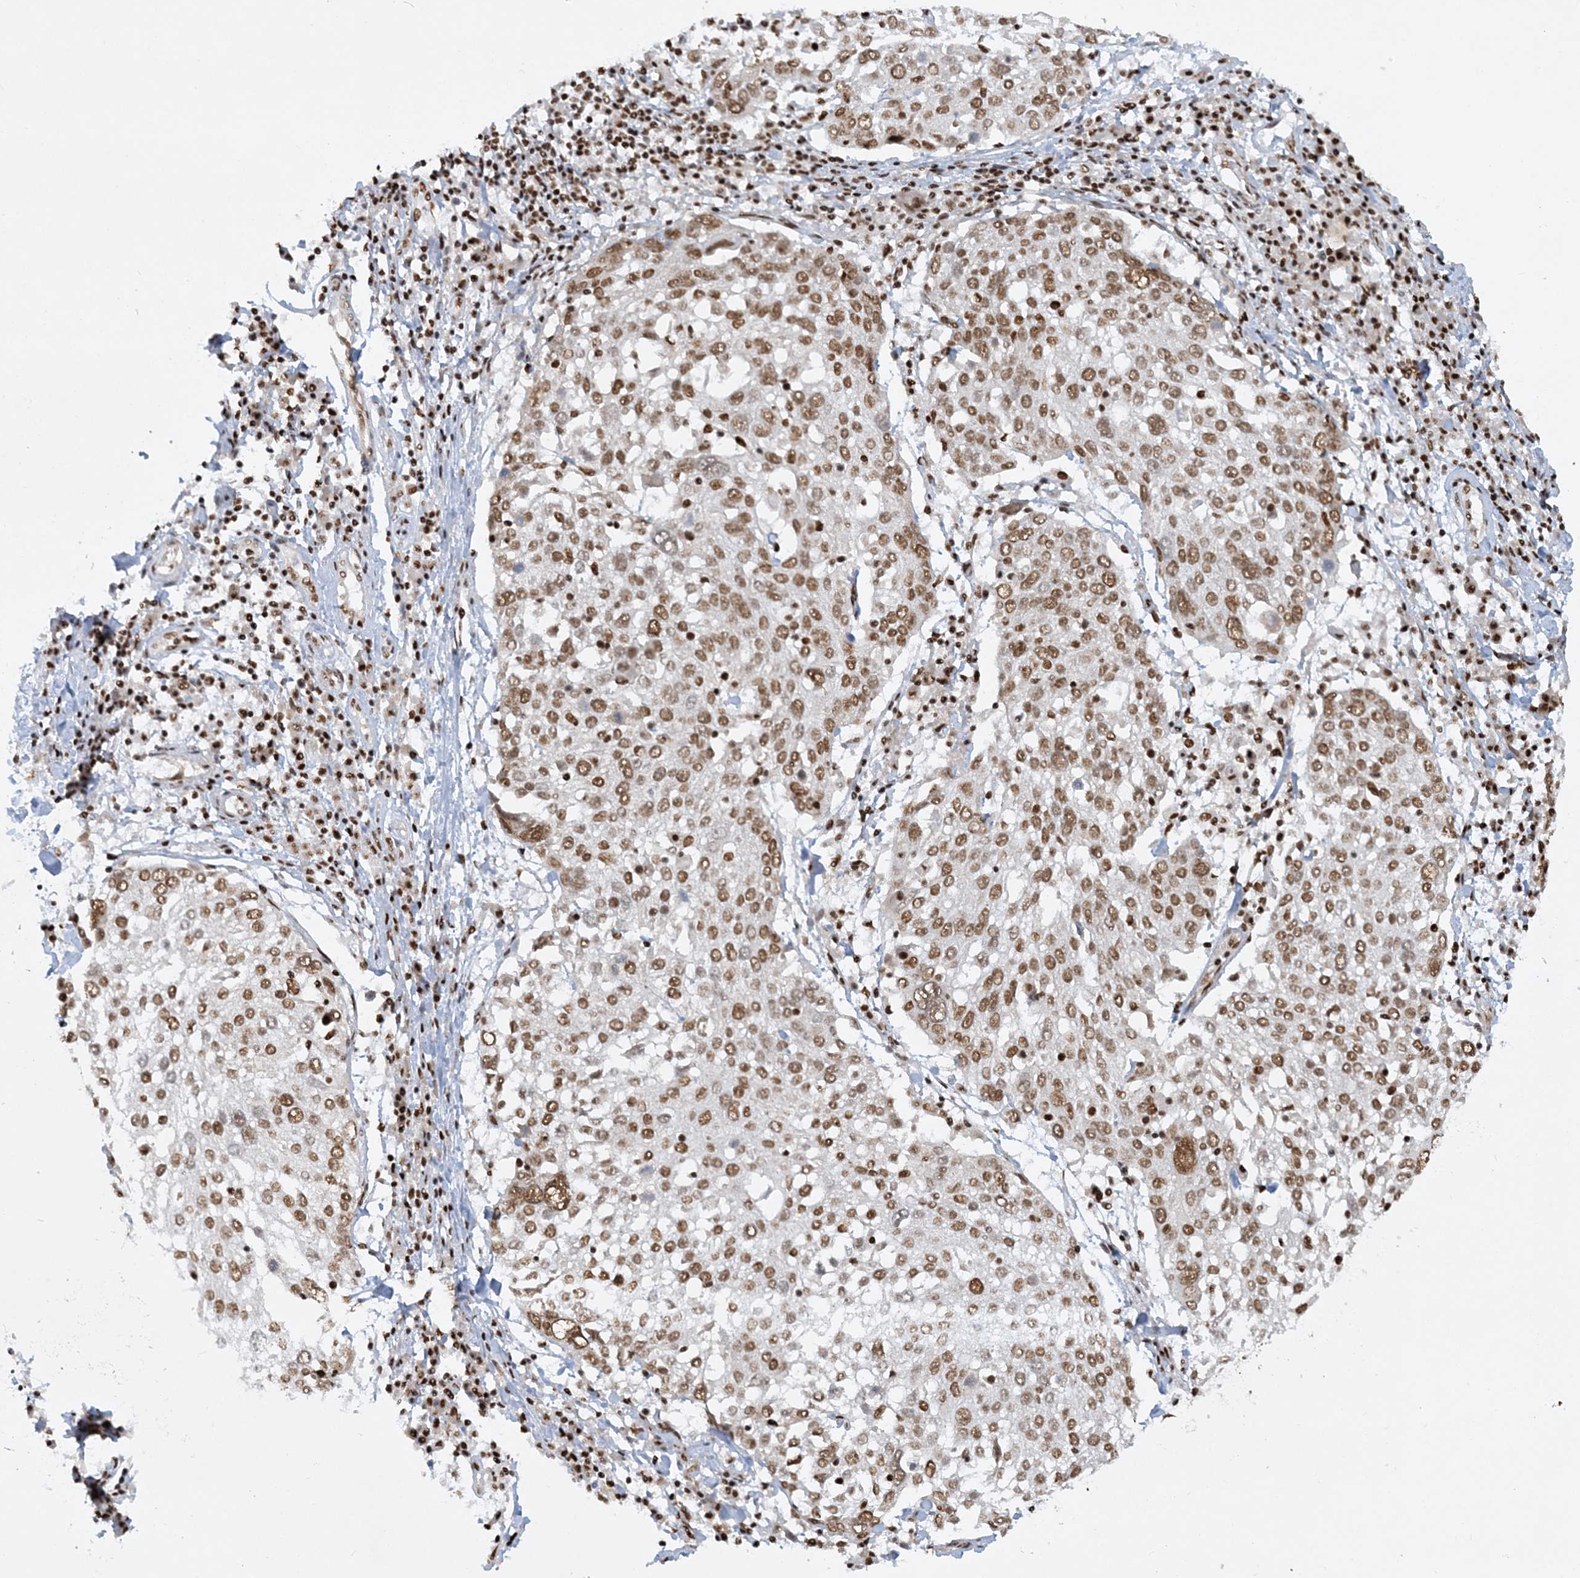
{"staining": {"intensity": "moderate", "quantity": ">75%", "location": "nuclear"}, "tissue": "lung cancer", "cell_type": "Tumor cells", "image_type": "cancer", "snomed": [{"axis": "morphology", "description": "Squamous cell carcinoma, NOS"}, {"axis": "topography", "description": "Lung"}], "caption": "Lung squamous cell carcinoma stained for a protein (brown) displays moderate nuclear positive expression in about >75% of tumor cells.", "gene": "DELE1", "patient": {"sex": "male", "age": 65}}